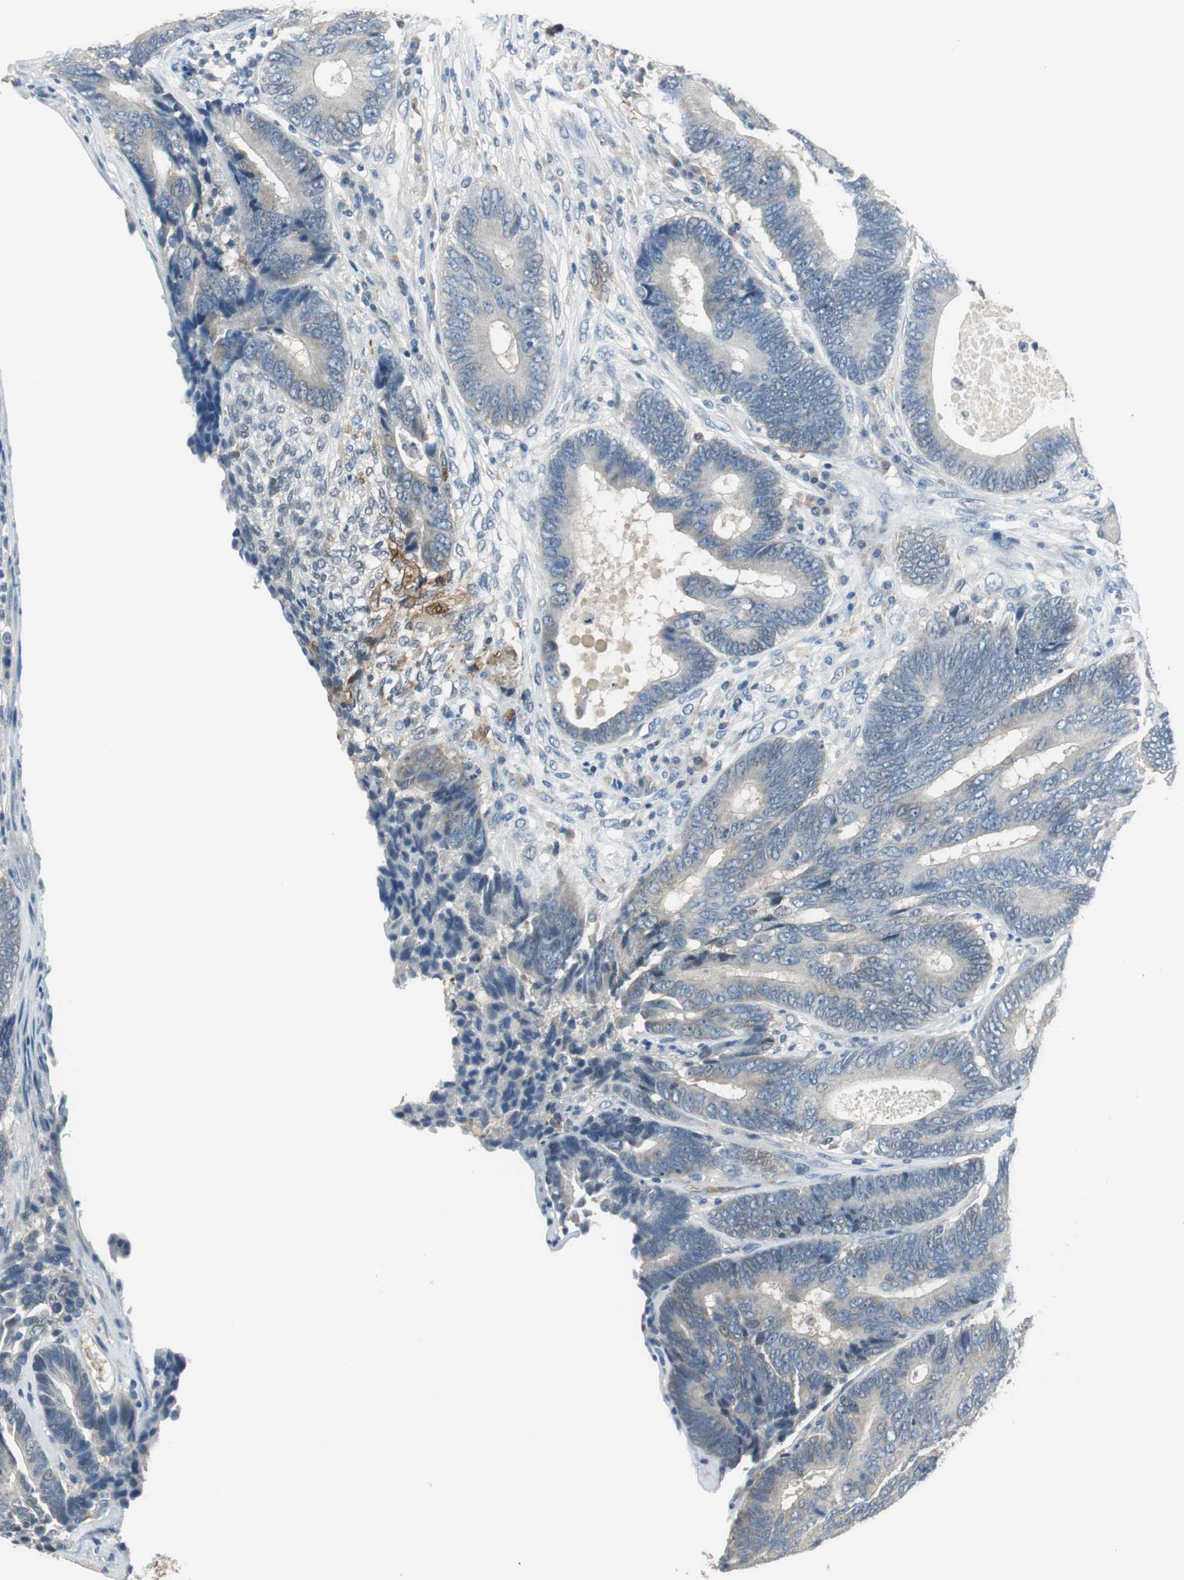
{"staining": {"intensity": "weak", "quantity": "25%-75%", "location": "cytoplasmic/membranous"}, "tissue": "colorectal cancer", "cell_type": "Tumor cells", "image_type": "cancer", "snomed": [{"axis": "morphology", "description": "Adenocarcinoma, NOS"}, {"axis": "topography", "description": "Colon"}], "caption": "Adenocarcinoma (colorectal) stained for a protein (brown) shows weak cytoplasmic/membranous positive expression in about 25%-75% of tumor cells.", "gene": "MSTO1", "patient": {"sex": "female", "age": 78}}